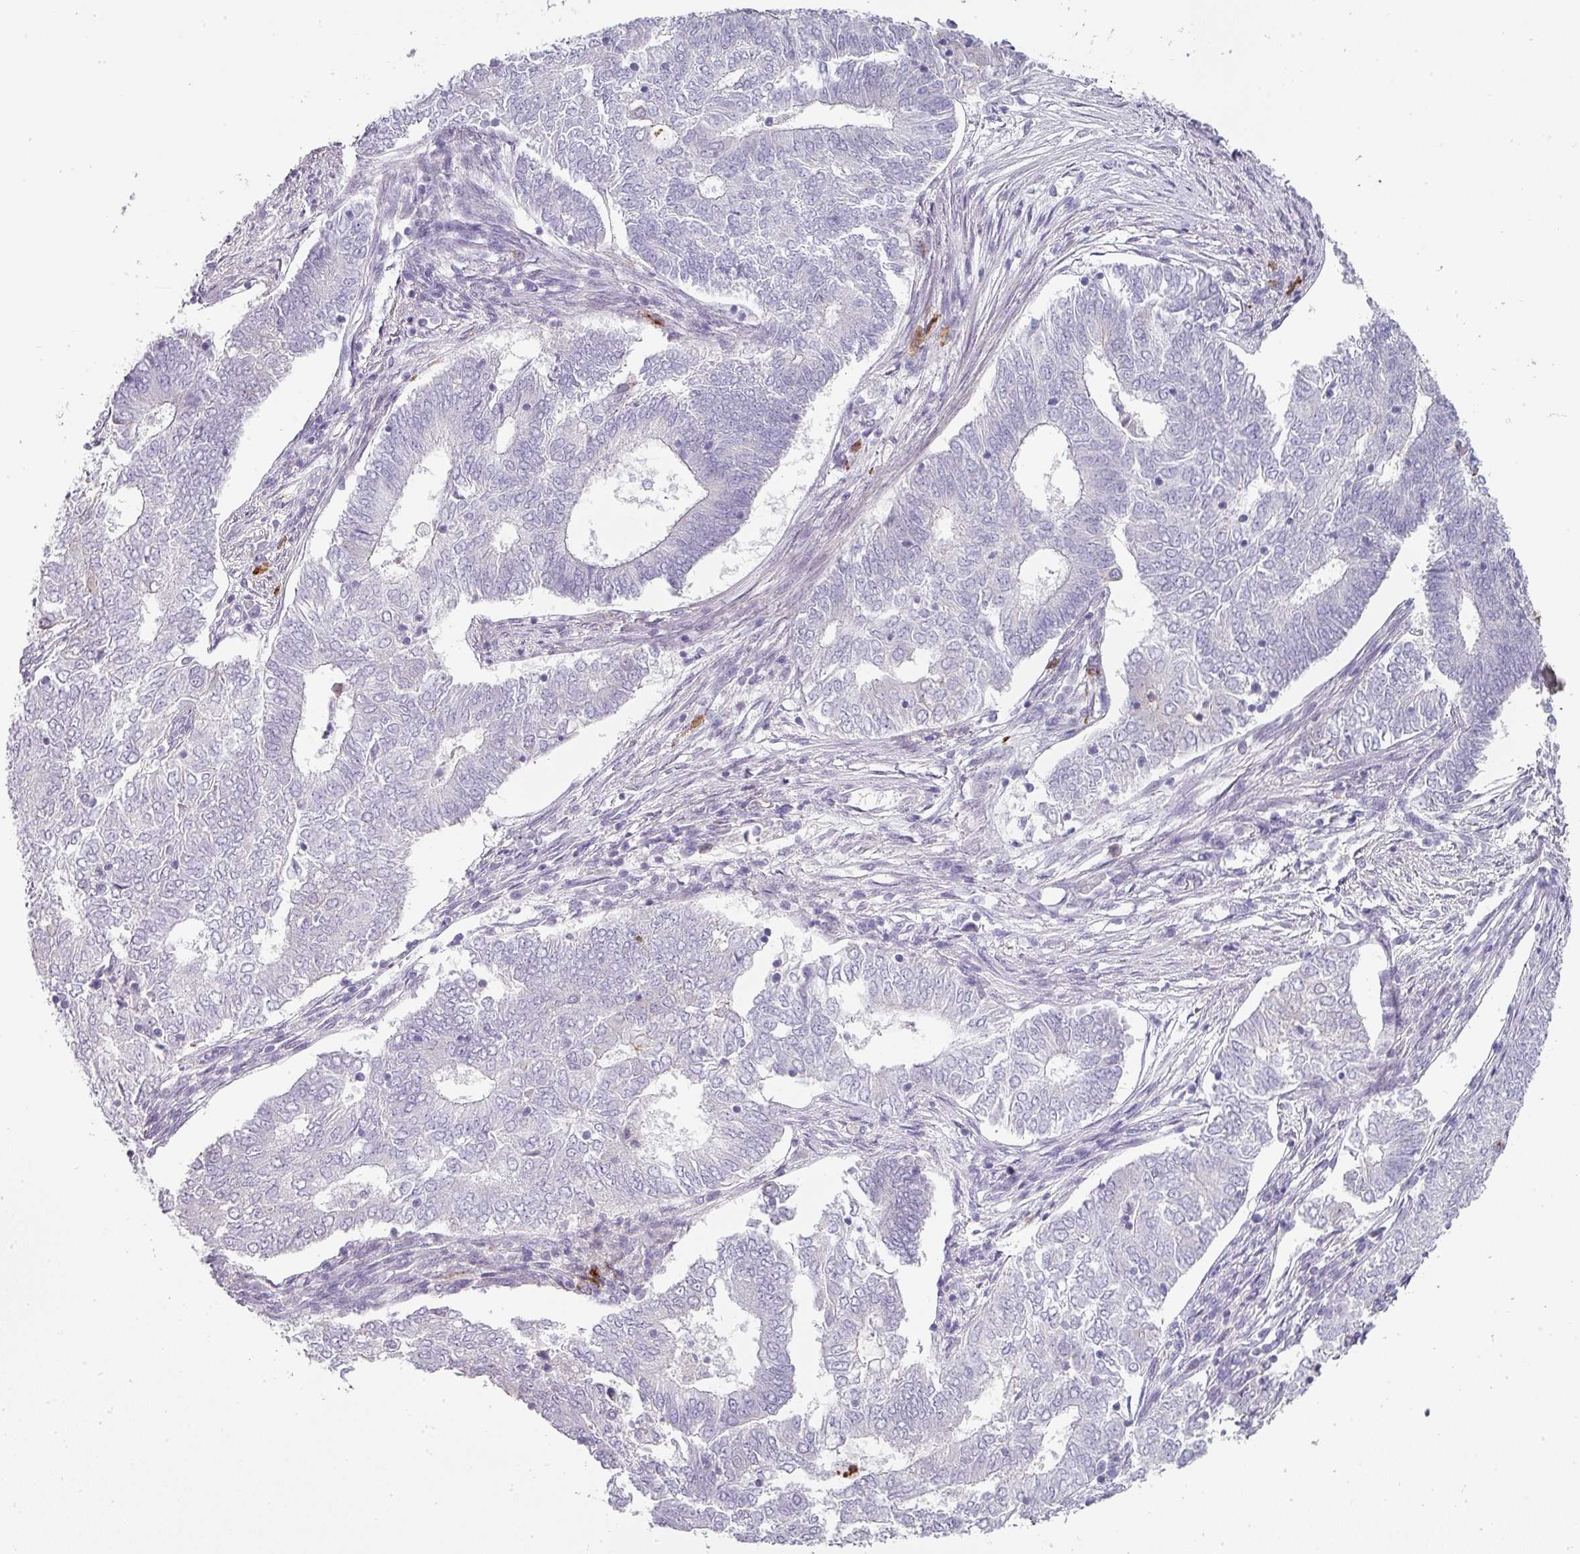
{"staining": {"intensity": "negative", "quantity": "none", "location": "none"}, "tissue": "endometrial cancer", "cell_type": "Tumor cells", "image_type": "cancer", "snomed": [{"axis": "morphology", "description": "Adenocarcinoma, NOS"}, {"axis": "topography", "description": "Endometrium"}], "caption": "There is no significant staining in tumor cells of endometrial adenocarcinoma.", "gene": "BTLA", "patient": {"sex": "female", "age": 62}}